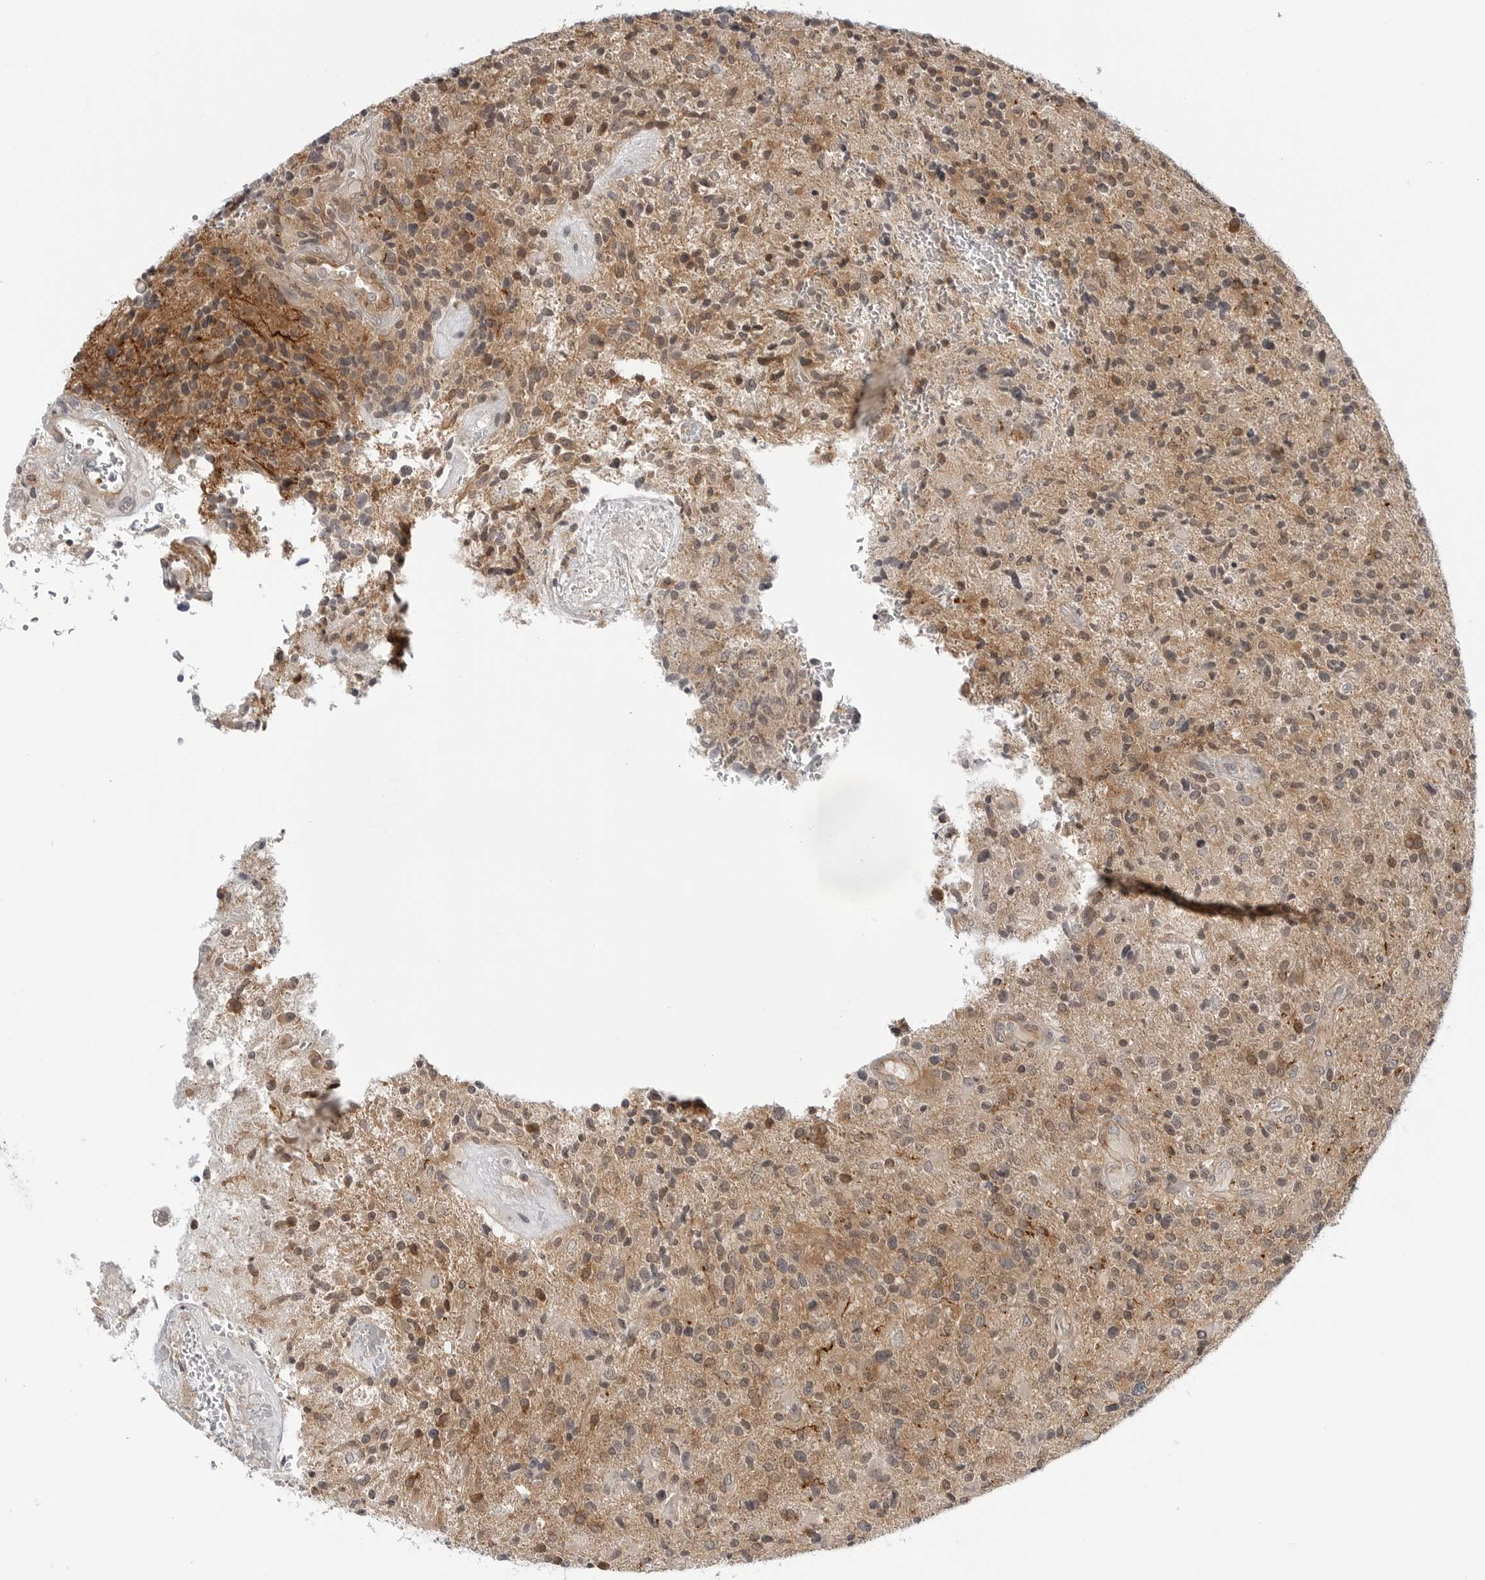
{"staining": {"intensity": "moderate", "quantity": ">75%", "location": "cytoplasmic/membranous"}, "tissue": "glioma", "cell_type": "Tumor cells", "image_type": "cancer", "snomed": [{"axis": "morphology", "description": "Glioma, malignant, High grade"}, {"axis": "topography", "description": "Brain"}], "caption": "Immunohistochemistry histopathology image of neoplastic tissue: glioma stained using immunohistochemistry reveals medium levels of moderate protein expression localized specifically in the cytoplasmic/membranous of tumor cells, appearing as a cytoplasmic/membranous brown color.", "gene": "STXBP3", "patient": {"sex": "male", "age": 72}}